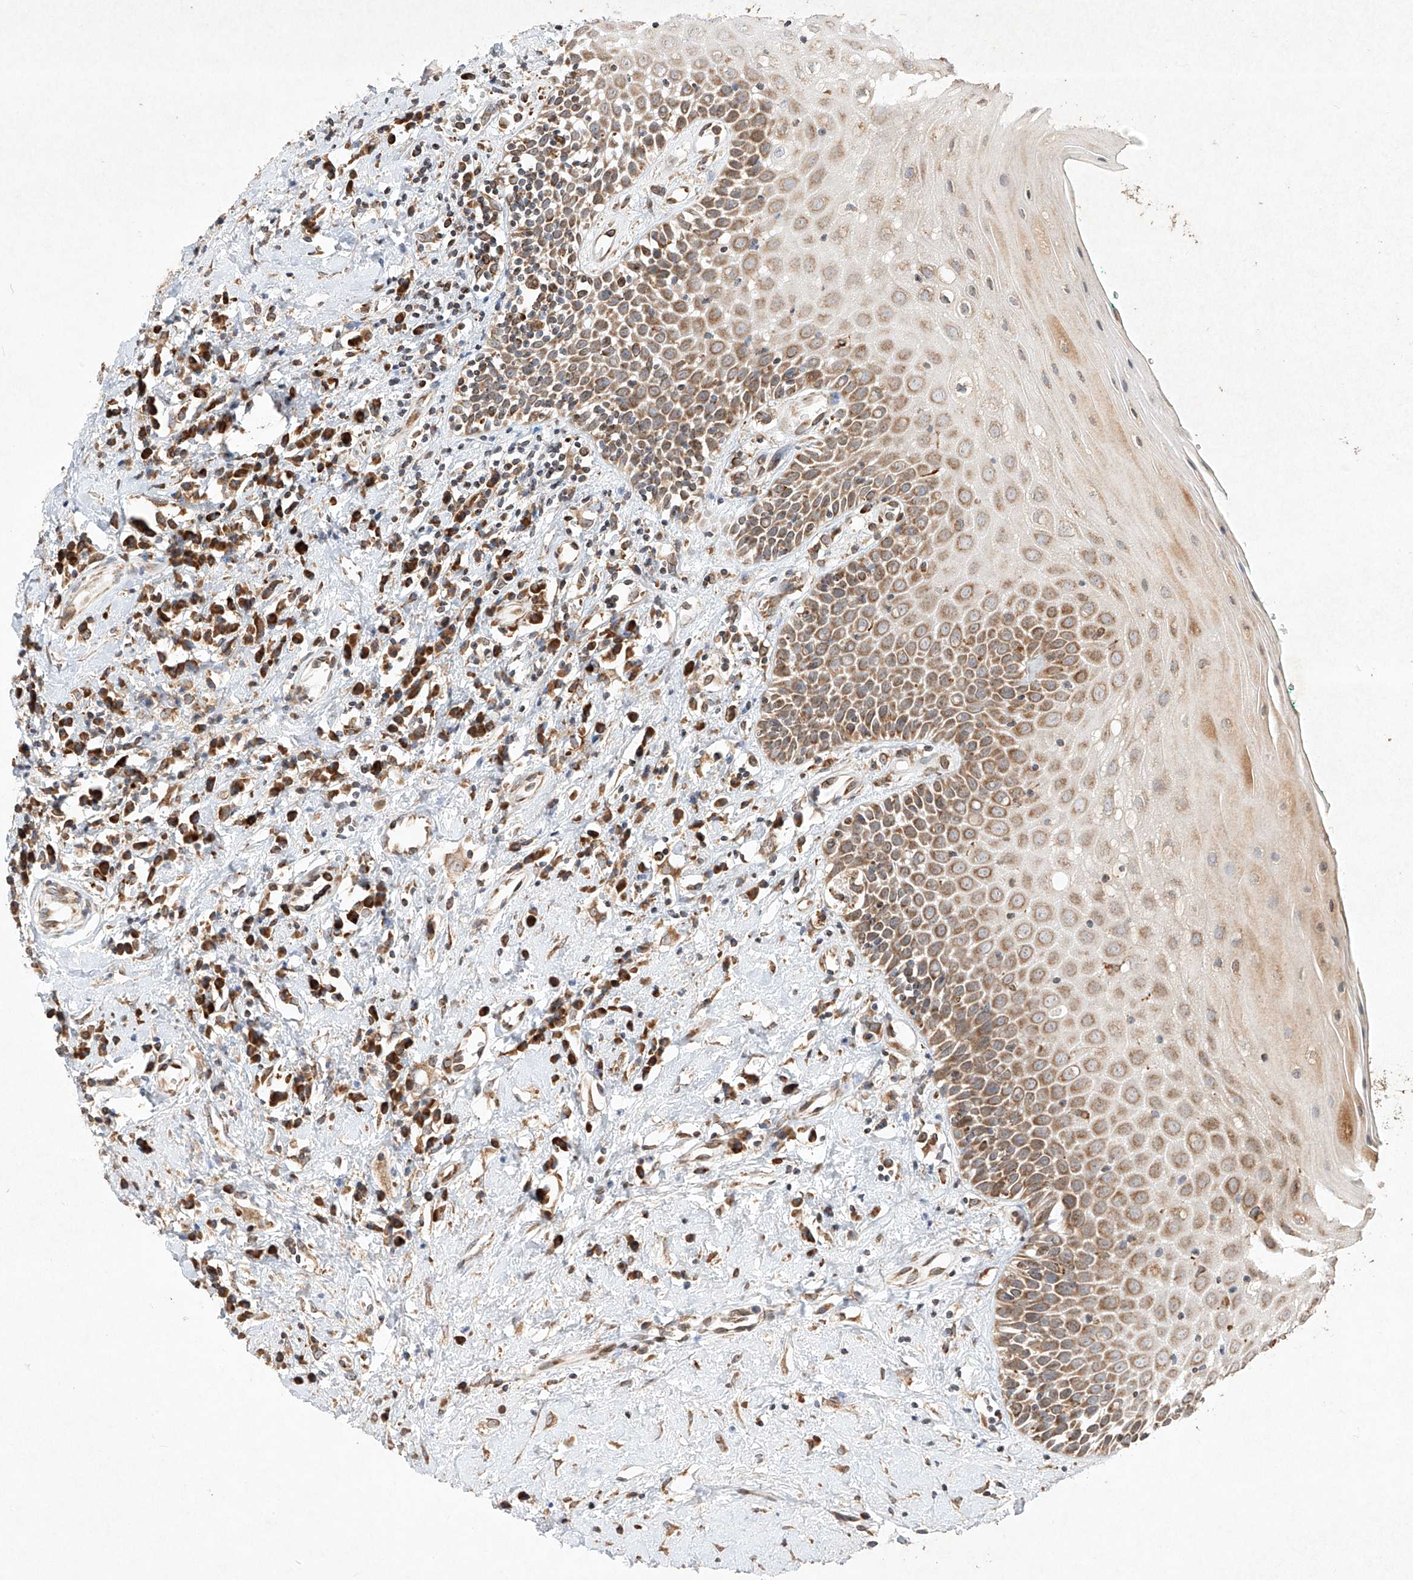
{"staining": {"intensity": "moderate", "quantity": ">75%", "location": "cytoplasmic/membranous"}, "tissue": "oral mucosa", "cell_type": "Squamous epithelial cells", "image_type": "normal", "snomed": [{"axis": "morphology", "description": "Normal tissue, NOS"}, {"axis": "morphology", "description": "Squamous cell carcinoma, NOS"}, {"axis": "topography", "description": "Oral tissue"}, {"axis": "topography", "description": "Head-Neck"}], "caption": "This image displays immunohistochemistry (IHC) staining of normal oral mucosa, with medium moderate cytoplasmic/membranous staining in approximately >75% of squamous epithelial cells.", "gene": "SEMA3B", "patient": {"sex": "female", "age": 70}}